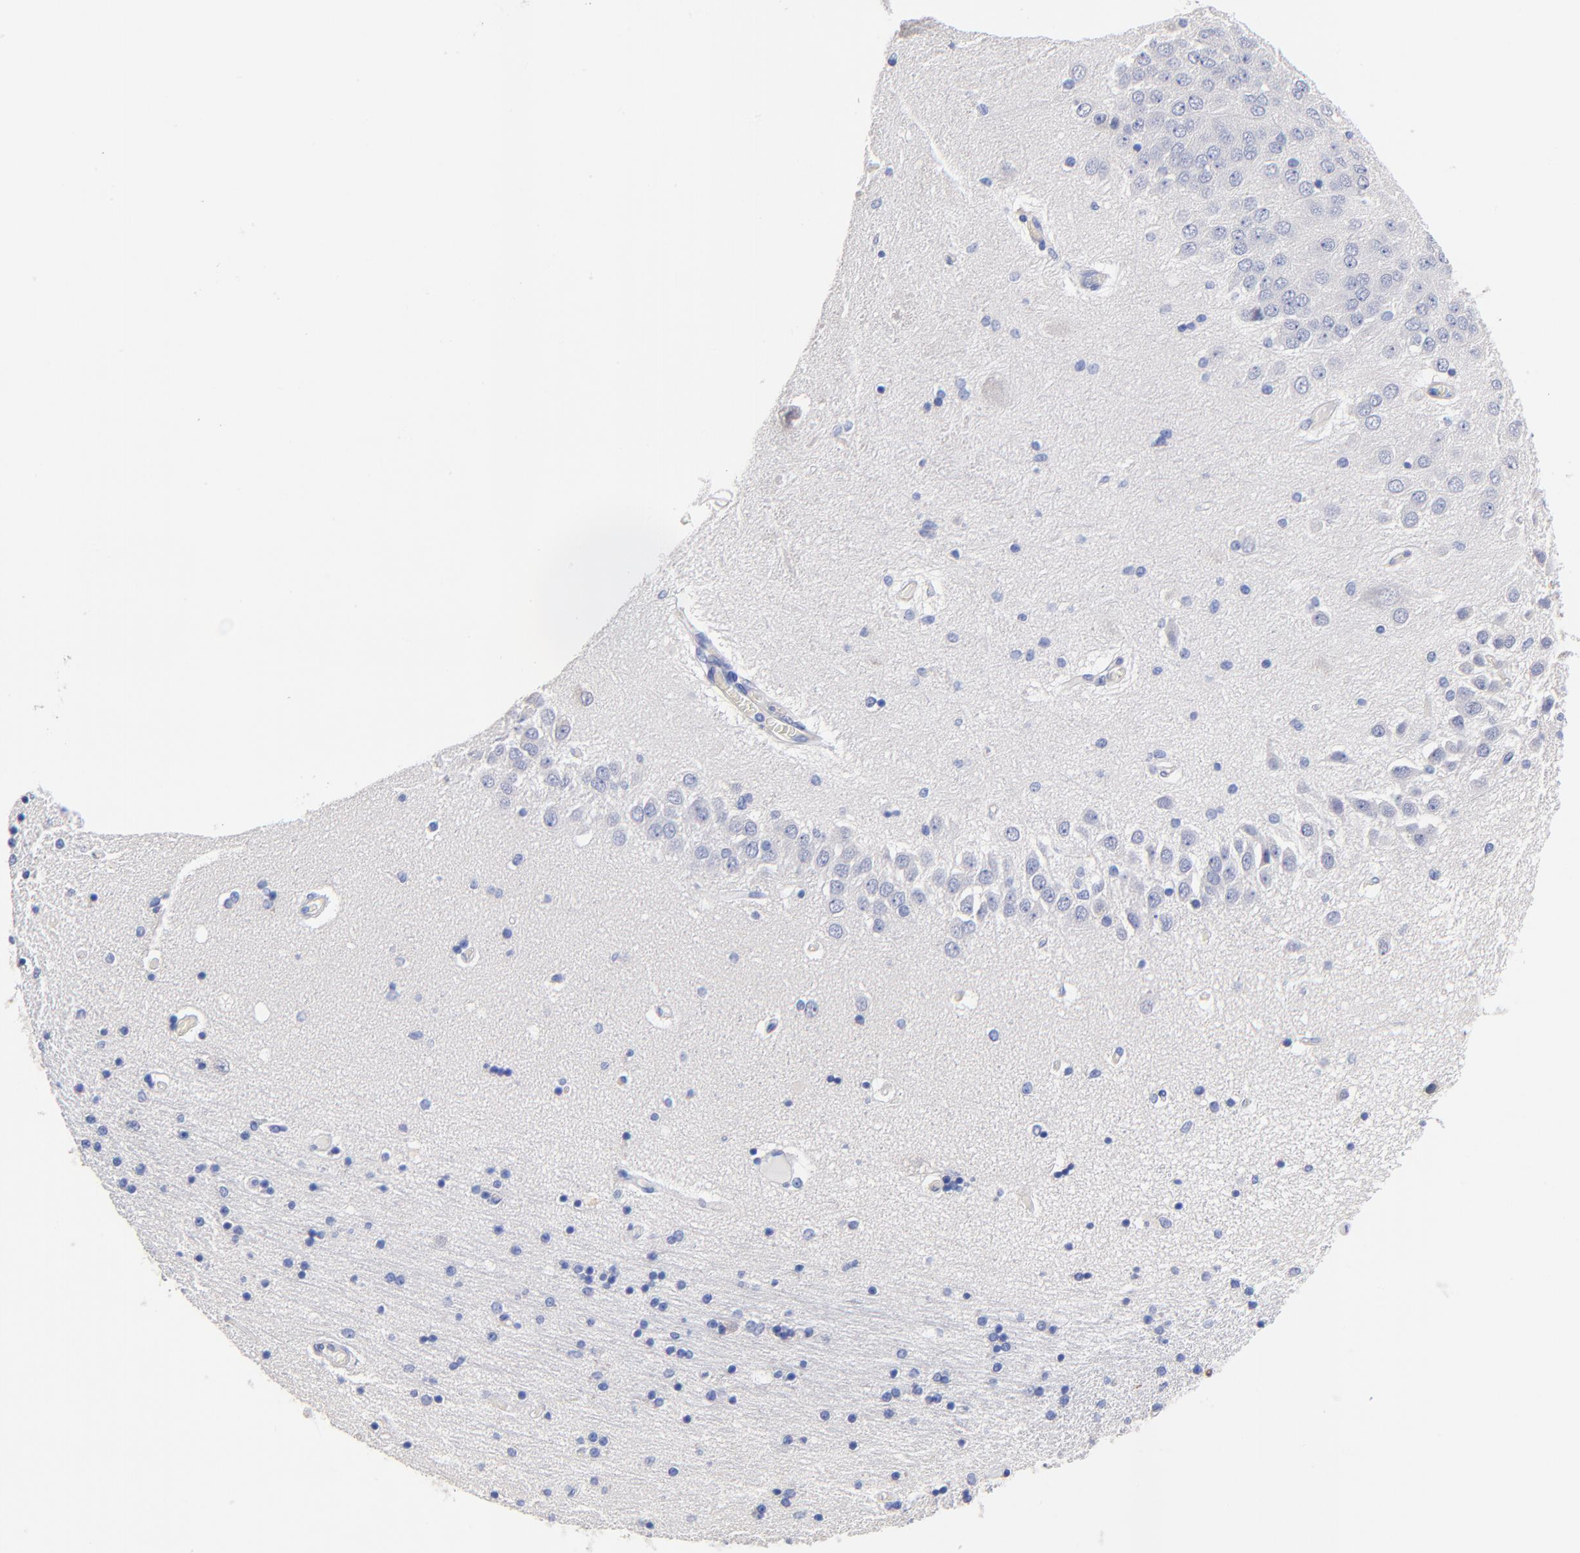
{"staining": {"intensity": "negative", "quantity": "none", "location": "none"}, "tissue": "hippocampus", "cell_type": "Glial cells", "image_type": "normal", "snomed": [{"axis": "morphology", "description": "Normal tissue, NOS"}, {"axis": "topography", "description": "Hippocampus"}], "caption": "Hippocampus stained for a protein using immunohistochemistry demonstrates no positivity glial cells.", "gene": "SLC44A2", "patient": {"sex": "female", "age": 54}}